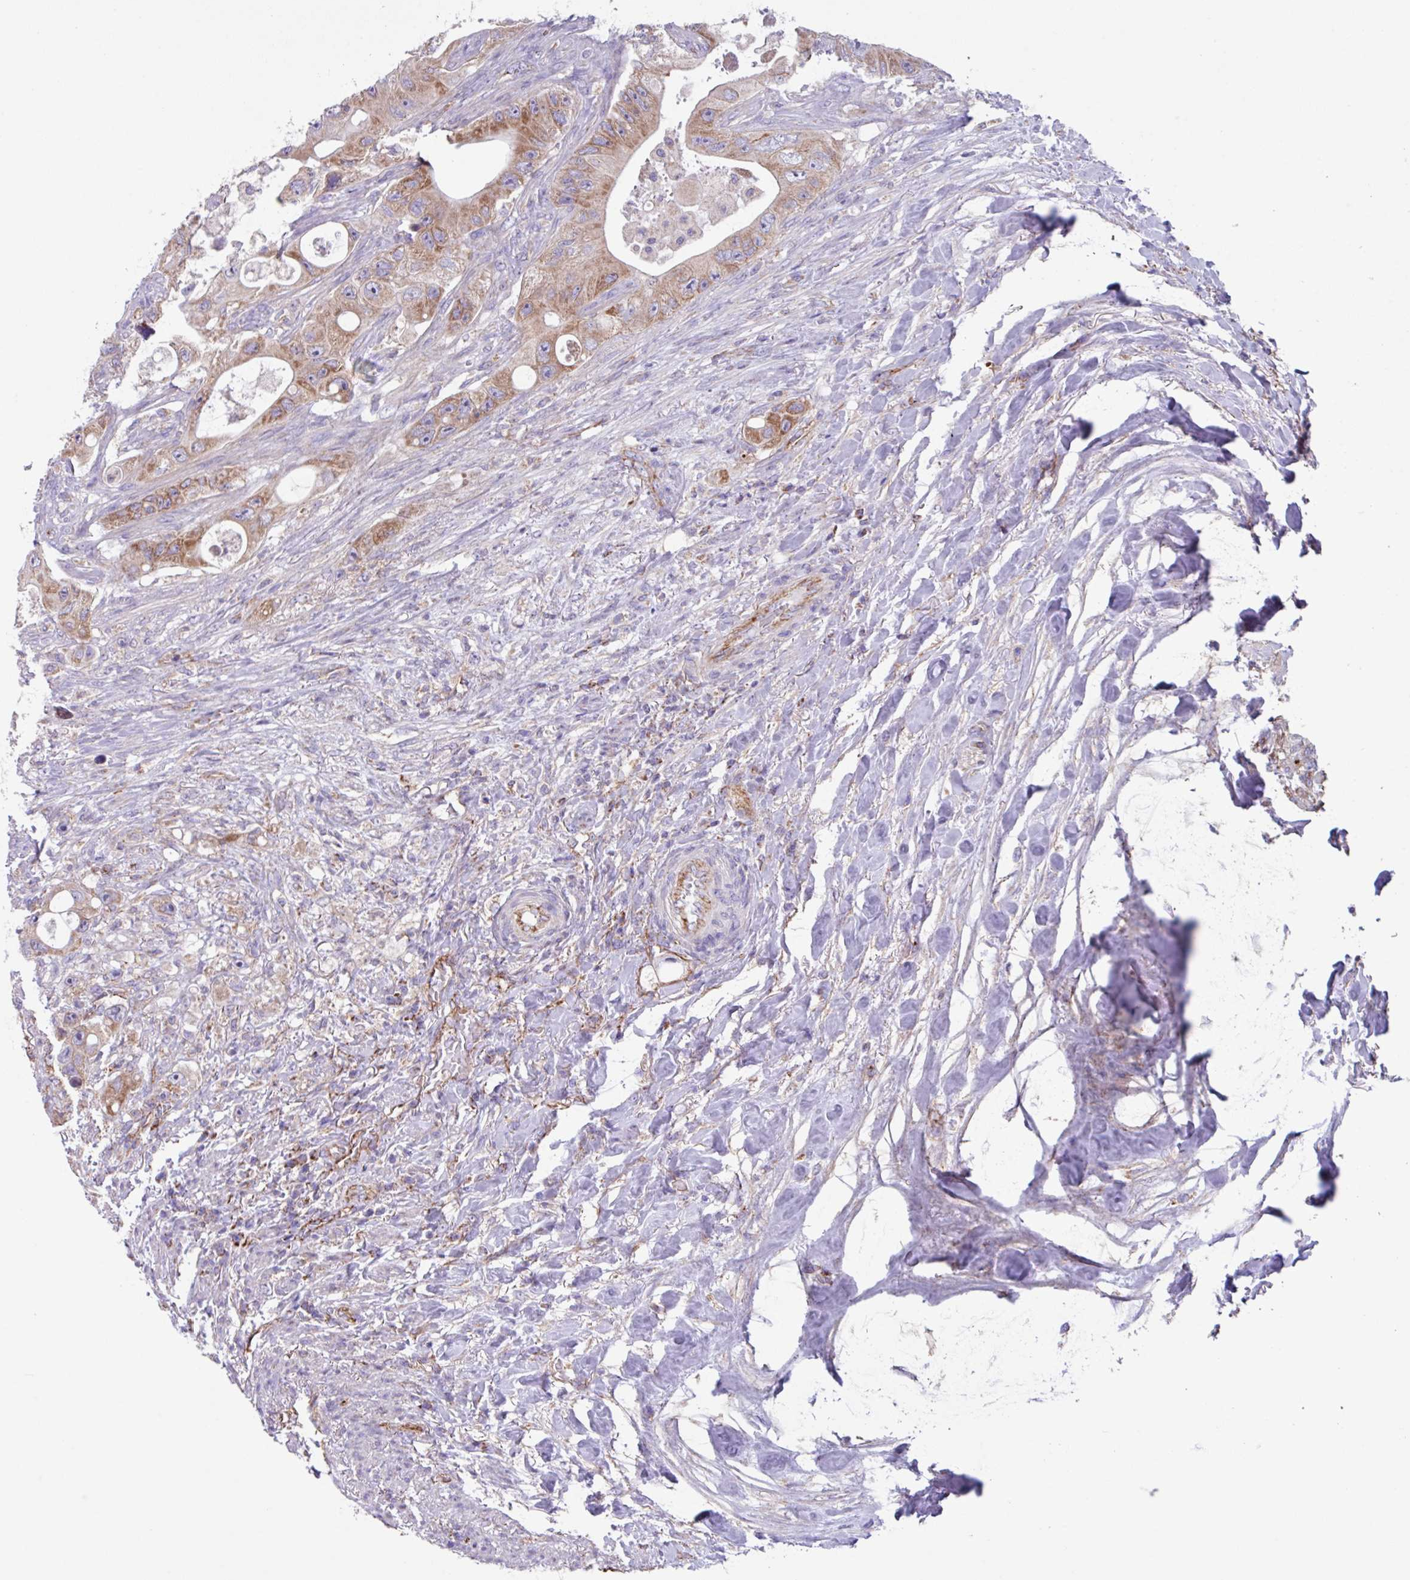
{"staining": {"intensity": "moderate", "quantity": ">75%", "location": "cytoplasmic/membranous"}, "tissue": "colorectal cancer", "cell_type": "Tumor cells", "image_type": "cancer", "snomed": [{"axis": "morphology", "description": "Adenocarcinoma, NOS"}, {"axis": "topography", "description": "Colon"}], "caption": "This histopathology image reveals immunohistochemistry staining of adenocarcinoma (colorectal), with medium moderate cytoplasmic/membranous staining in approximately >75% of tumor cells.", "gene": "OTULIN", "patient": {"sex": "female", "age": 46}}